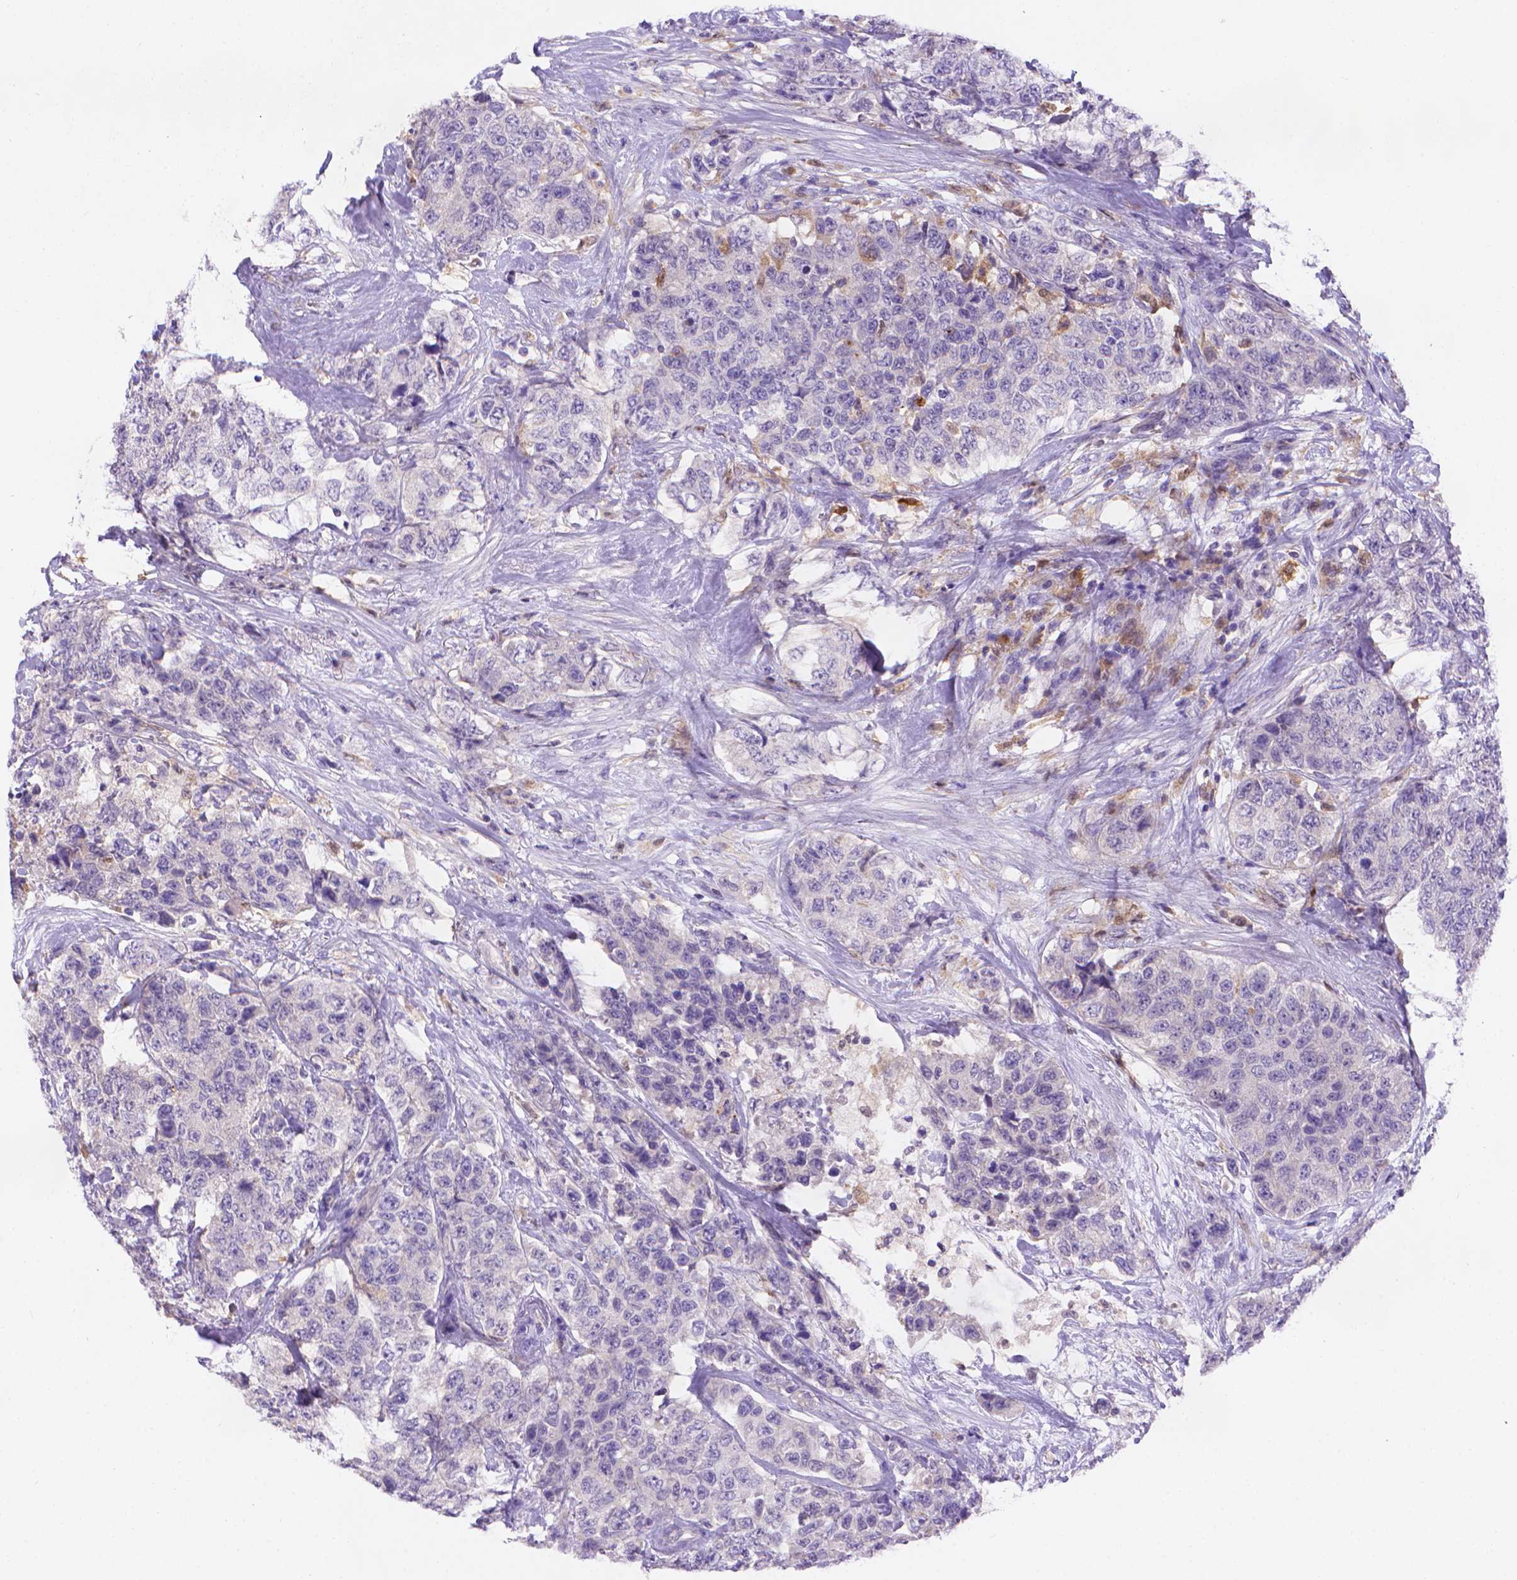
{"staining": {"intensity": "negative", "quantity": "none", "location": "none"}, "tissue": "urothelial cancer", "cell_type": "Tumor cells", "image_type": "cancer", "snomed": [{"axis": "morphology", "description": "Urothelial carcinoma, High grade"}, {"axis": "topography", "description": "Urinary bladder"}], "caption": "Immunohistochemical staining of urothelial cancer demonstrates no significant expression in tumor cells. (DAB immunohistochemistry (IHC) with hematoxylin counter stain).", "gene": "FGD2", "patient": {"sex": "female", "age": 78}}